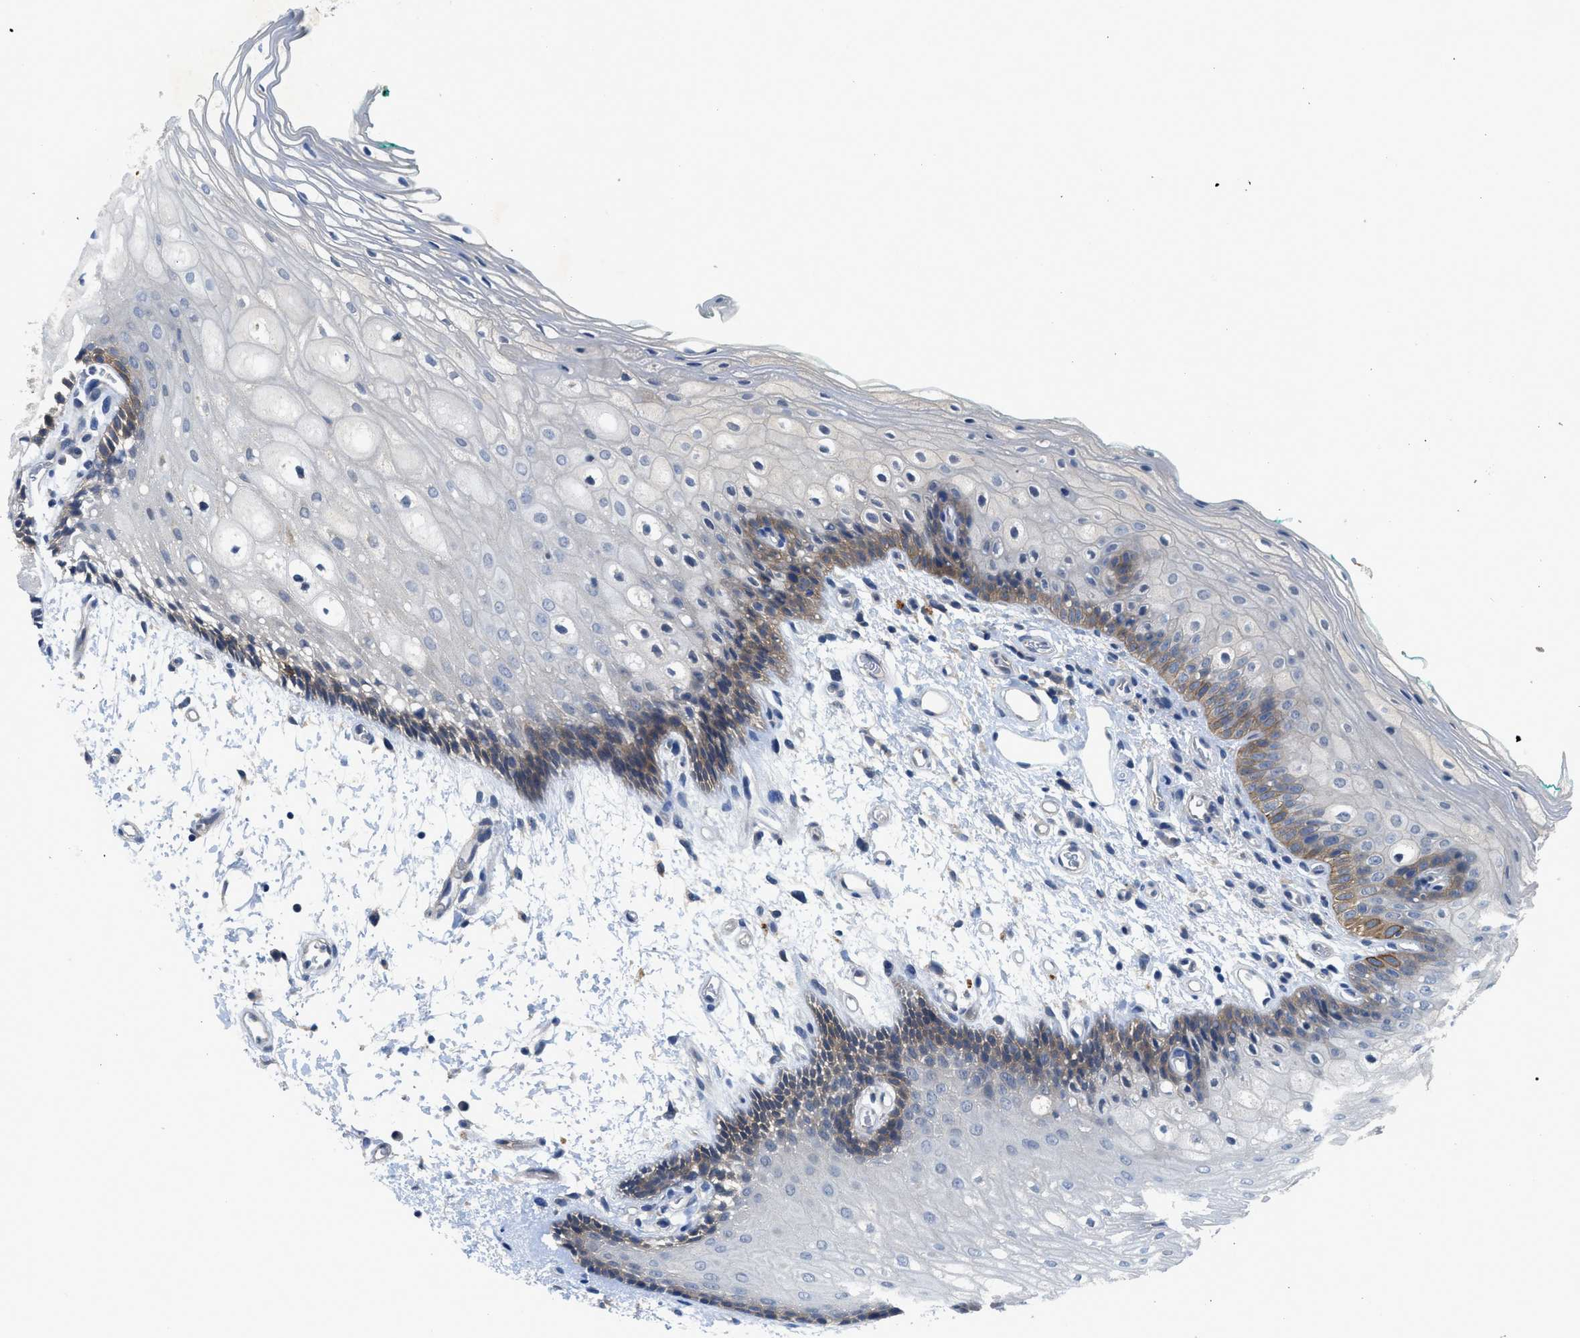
{"staining": {"intensity": "moderate", "quantity": "<25%", "location": "cytoplasmic/membranous"}, "tissue": "oral mucosa", "cell_type": "Squamous epithelial cells", "image_type": "normal", "snomed": [{"axis": "morphology", "description": "Normal tissue, NOS"}, {"axis": "topography", "description": "Skeletal muscle"}, {"axis": "topography", "description": "Oral tissue"}, {"axis": "topography", "description": "Peripheral nerve tissue"}], "caption": "A brown stain highlights moderate cytoplasmic/membranous expression of a protein in squamous epithelial cells of unremarkable human oral mucosa. (DAB (3,3'-diaminobenzidine) IHC with brightfield microscopy, high magnification).", "gene": "PANX1", "patient": {"sex": "female", "age": 84}}